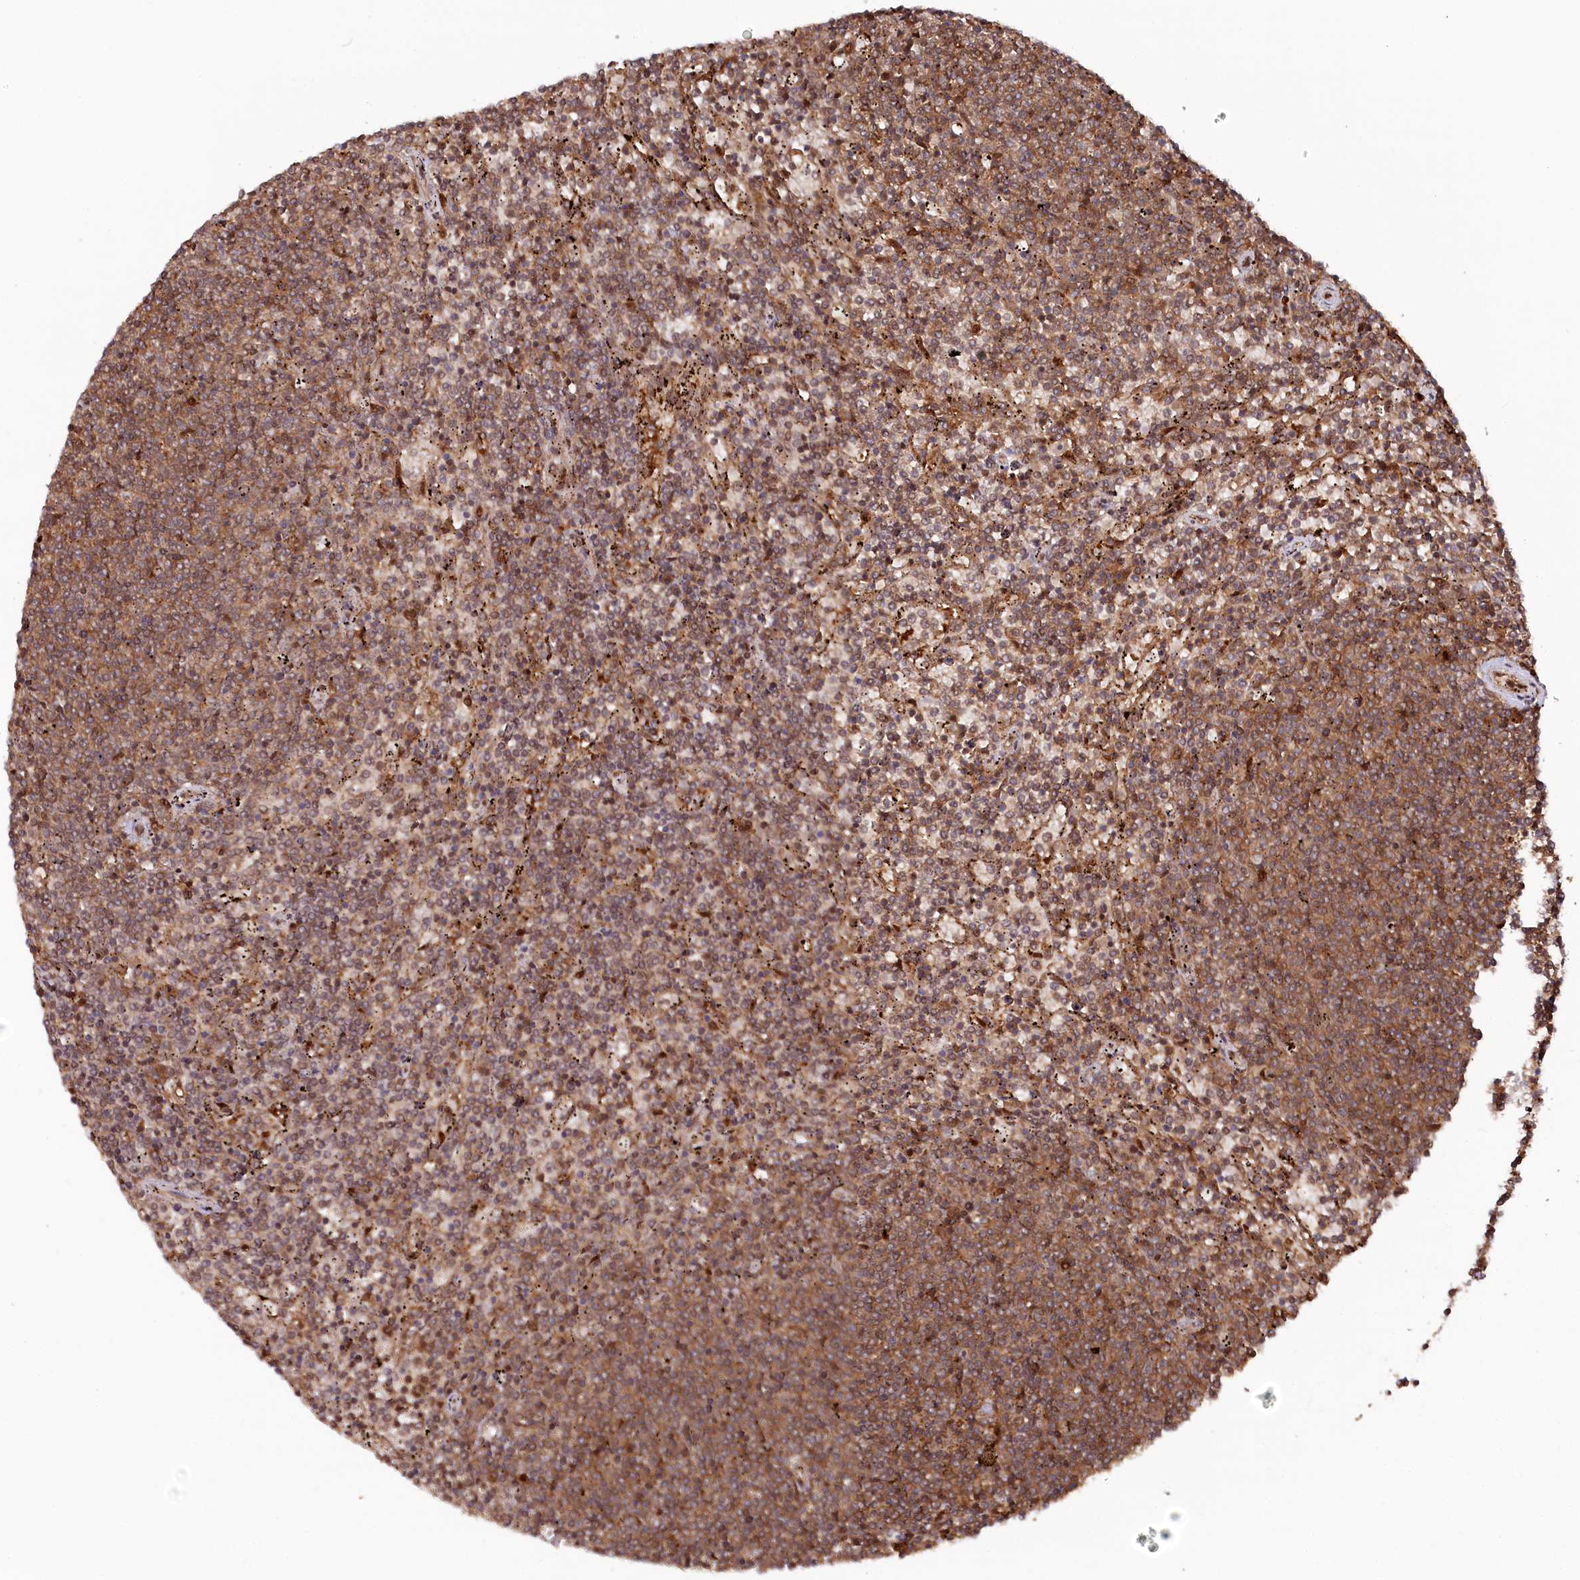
{"staining": {"intensity": "moderate", "quantity": ">75%", "location": "cytoplasmic/membranous,nuclear"}, "tissue": "lymphoma", "cell_type": "Tumor cells", "image_type": "cancer", "snomed": [{"axis": "morphology", "description": "Malignant lymphoma, non-Hodgkin's type, Low grade"}, {"axis": "topography", "description": "Spleen"}], "caption": "Lymphoma stained for a protein (brown) displays moderate cytoplasmic/membranous and nuclear positive staining in approximately >75% of tumor cells.", "gene": "PSMA1", "patient": {"sex": "female", "age": 50}}